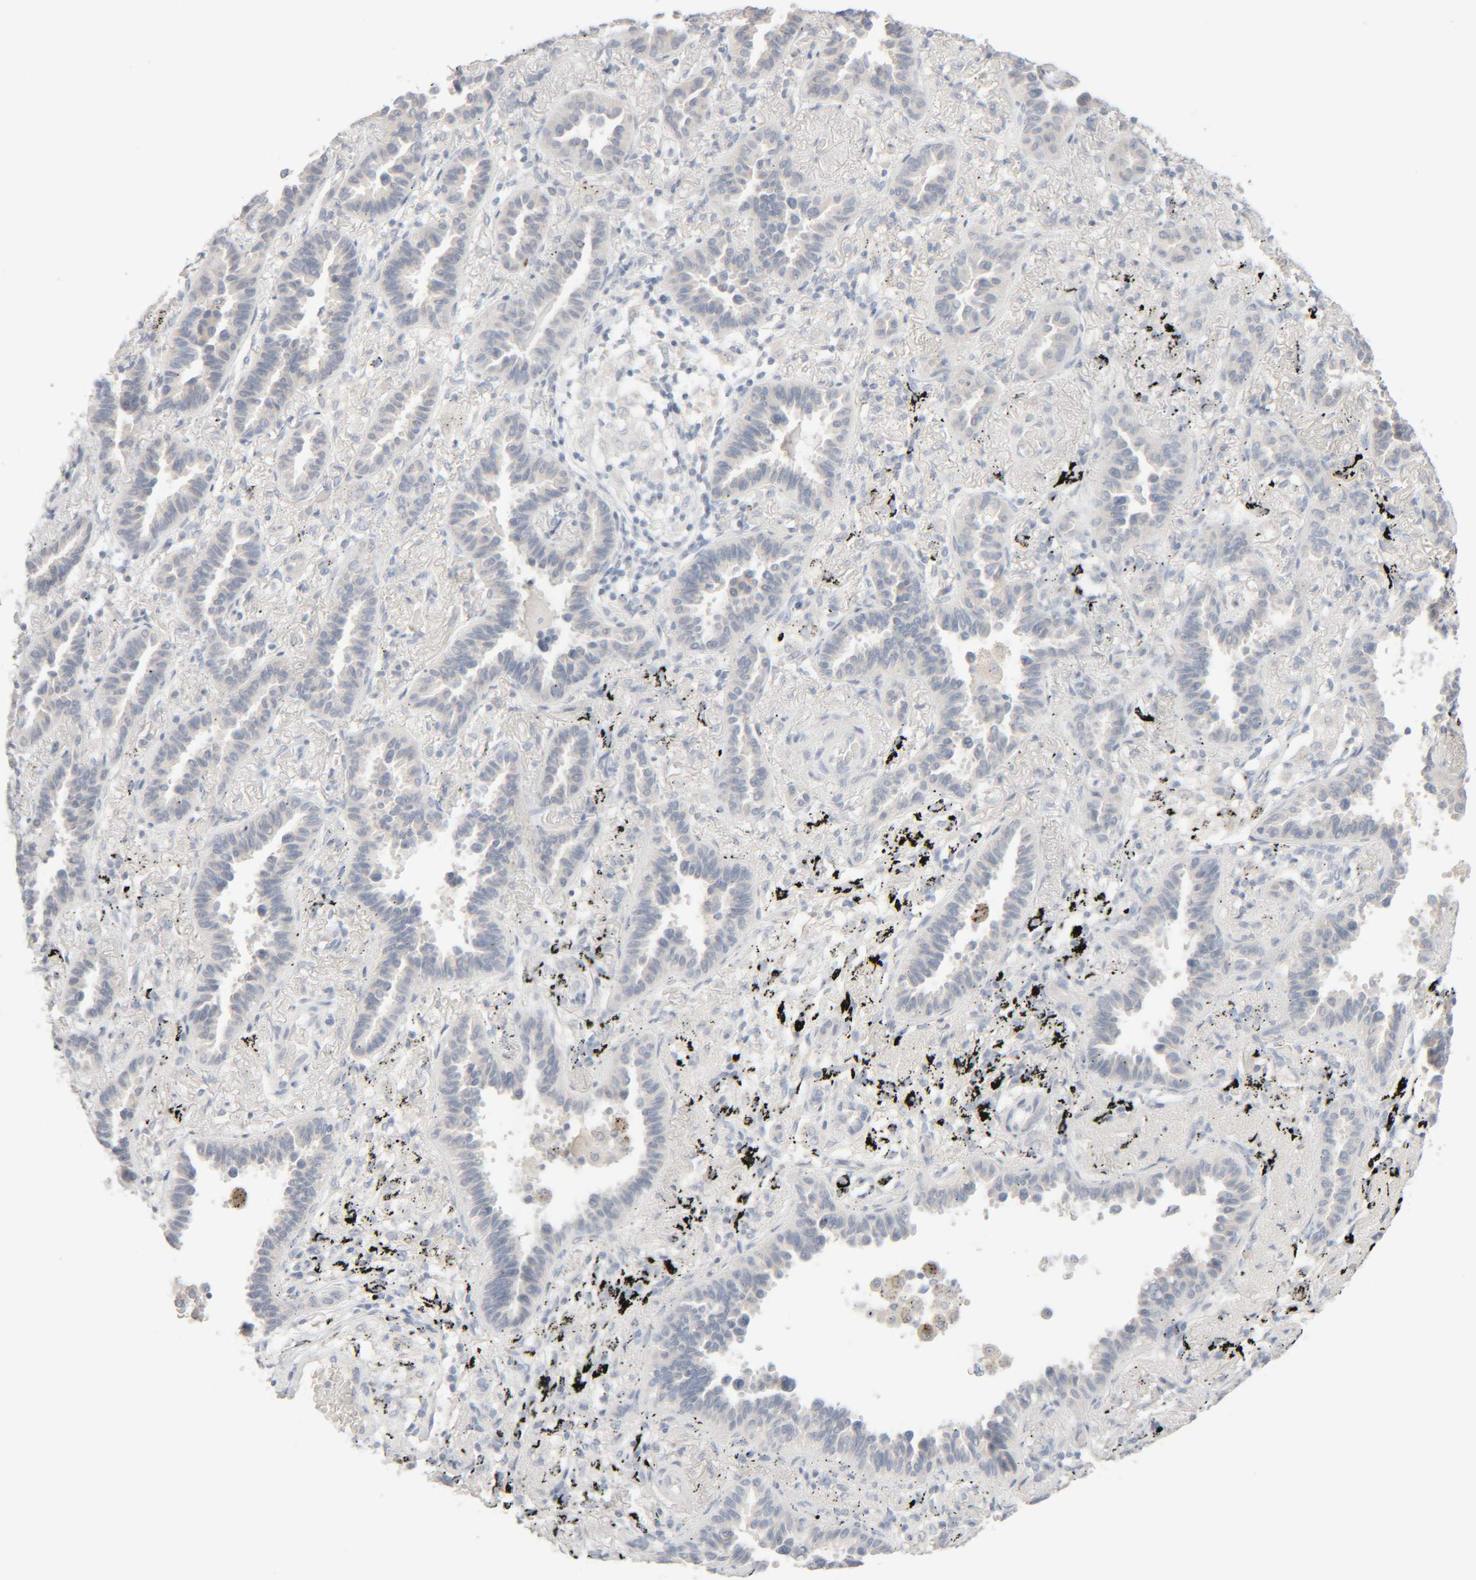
{"staining": {"intensity": "negative", "quantity": "none", "location": "none"}, "tissue": "lung cancer", "cell_type": "Tumor cells", "image_type": "cancer", "snomed": [{"axis": "morphology", "description": "Adenocarcinoma, NOS"}, {"axis": "topography", "description": "Lung"}], "caption": "Lung adenocarcinoma was stained to show a protein in brown. There is no significant expression in tumor cells. (DAB (3,3'-diaminobenzidine) immunohistochemistry, high magnification).", "gene": "RIDA", "patient": {"sex": "male", "age": 59}}